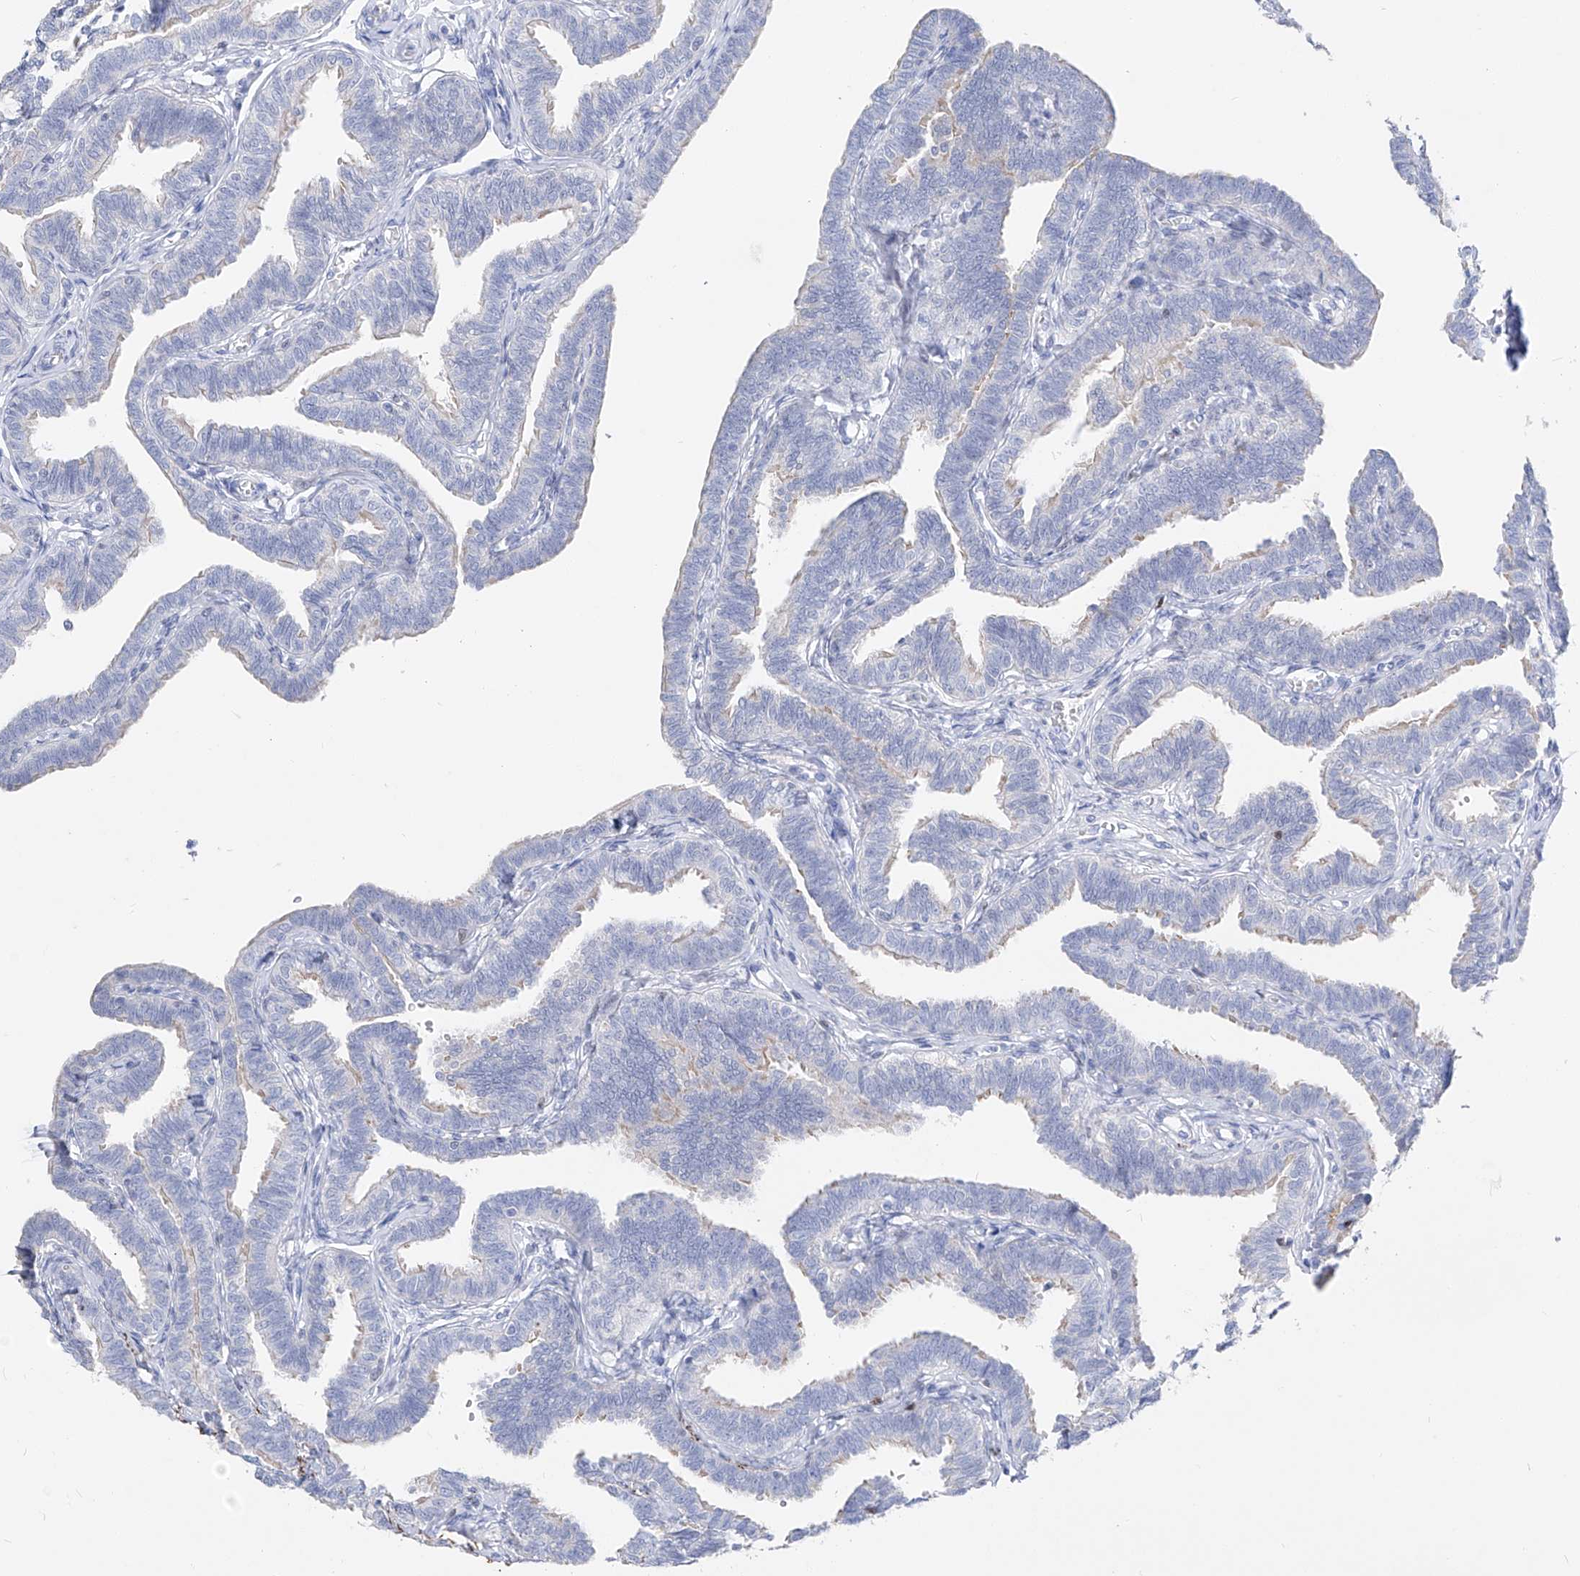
{"staining": {"intensity": "weak", "quantity": "<25%", "location": "cytoplasmic/membranous"}, "tissue": "fallopian tube", "cell_type": "Glandular cells", "image_type": "normal", "snomed": [{"axis": "morphology", "description": "Normal tissue, NOS"}, {"axis": "topography", "description": "Fallopian tube"}, {"axis": "topography", "description": "Ovary"}], "caption": "Image shows no protein positivity in glandular cells of normal fallopian tube. (DAB immunohistochemistry, high magnification).", "gene": "FRS3", "patient": {"sex": "female", "age": 23}}